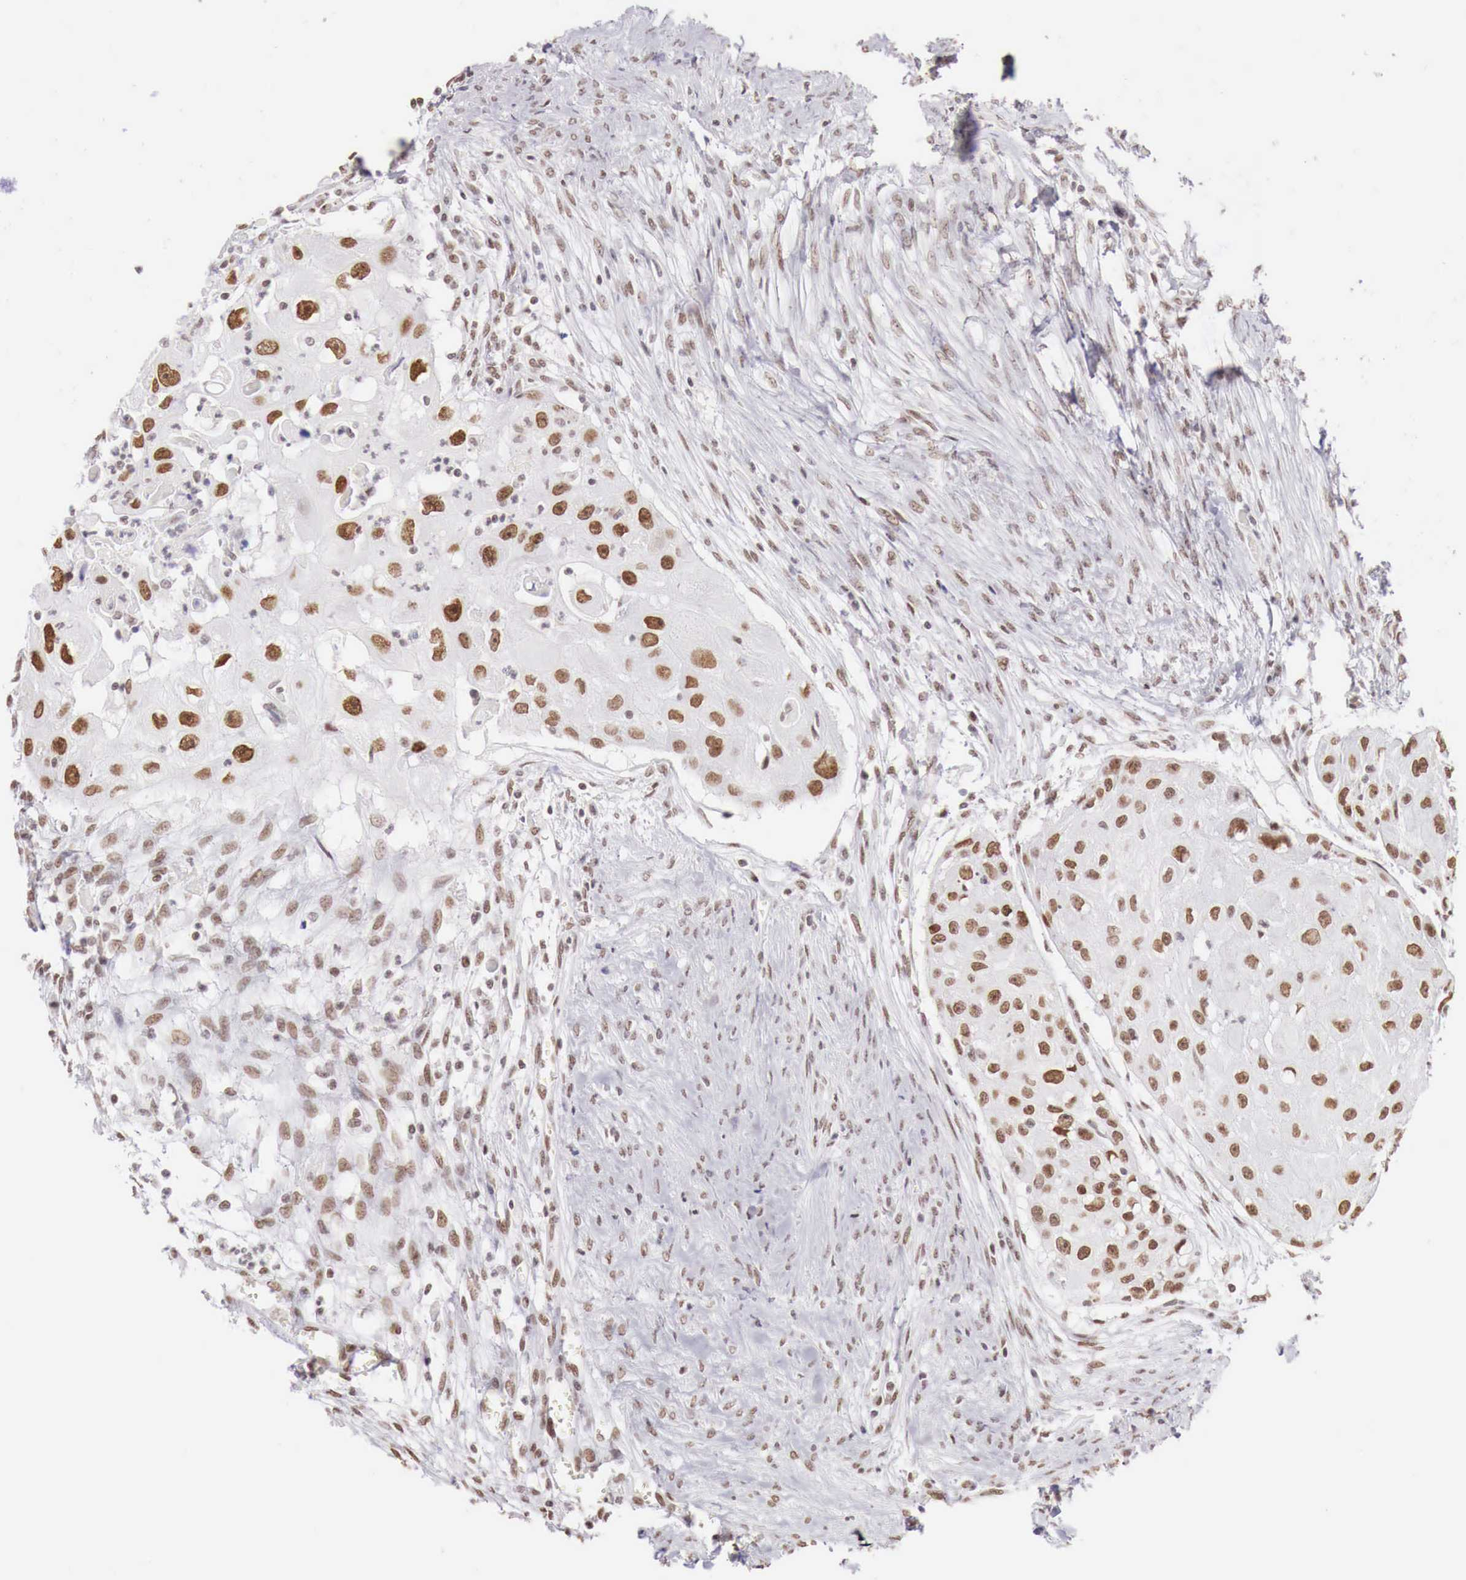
{"staining": {"intensity": "moderate", "quantity": "25%-75%", "location": "nuclear"}, "tissue": "head and neck cancer", "cell_type": "Tumor cells", "image_type": "cancer", "snomed": [{"axis": "morphology", "description": "Squamous cell carcinoma, NOS"}, {"axis": "topography", "description": "Head-Neck"}], "caption": "Immunohistochemistry (IHC) (DAB) staining of human squamous cell carcinoma (head and neck) displays moderate nuclear protein positivity in about 25%-75% of tumor cells.", "gene": "PHF14", "patient": {"sex": "male", "age": 64}}